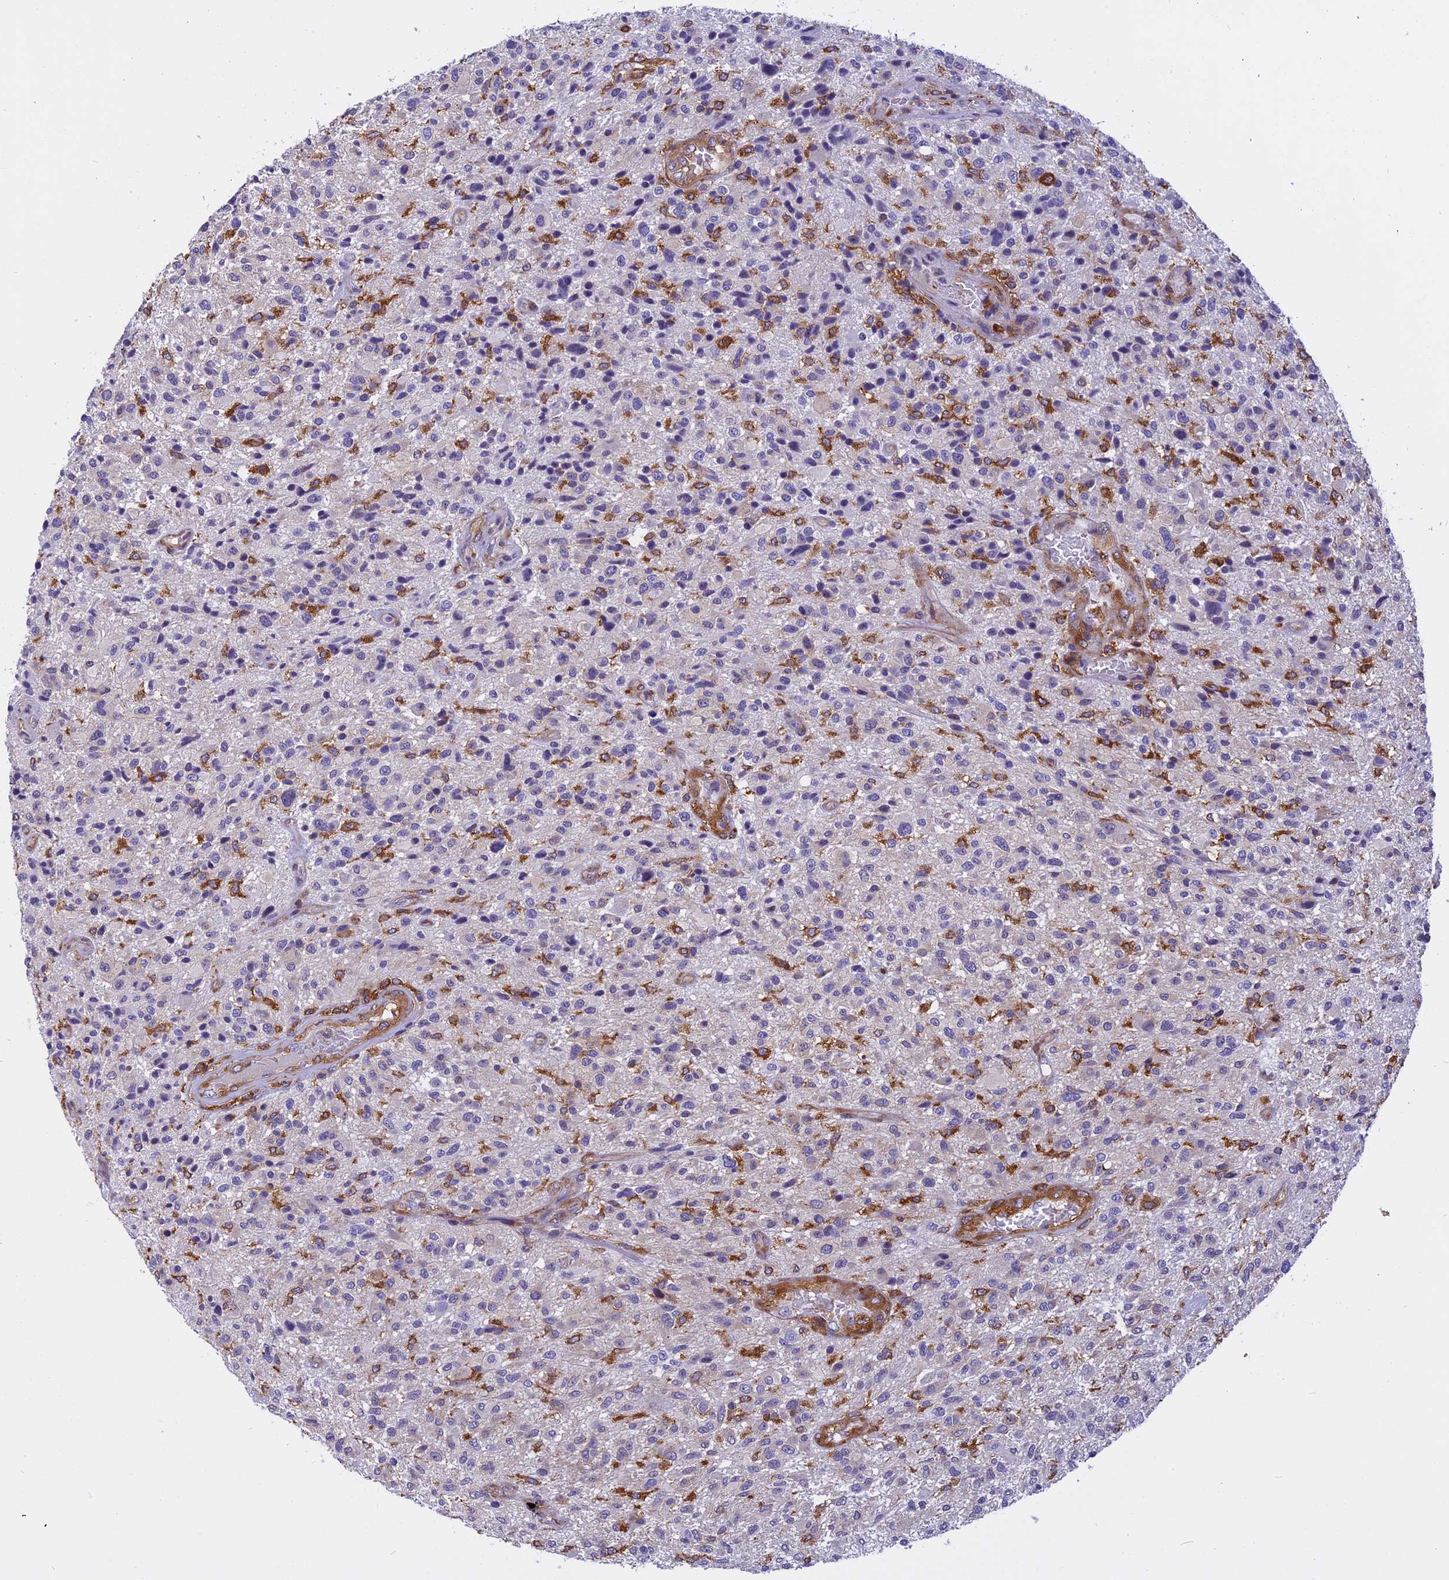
{"staining": {"intensity": "negative", "quantity": "none", "location": "none"}, "tissue": "glioma", "cell_type": "Tumor cells", "image_type": "cancer", "snomed": [{"axis": "morphology", "description": "Glioma, malignant, High grade"}, {"axis": "topography", "description": "Brain"}], "caption": "Malignant glioma (high-grade) was stained to show a protein in brown. There is no significant positivity in tumor cells. (DAB (3,3'-diaminobenzidine) immunohistochemistry (IHC) visualized using brightfield microscopy, high magnification).", "gene": "EHBP1L1", "patient": {"sex": "male", "age": 47}}